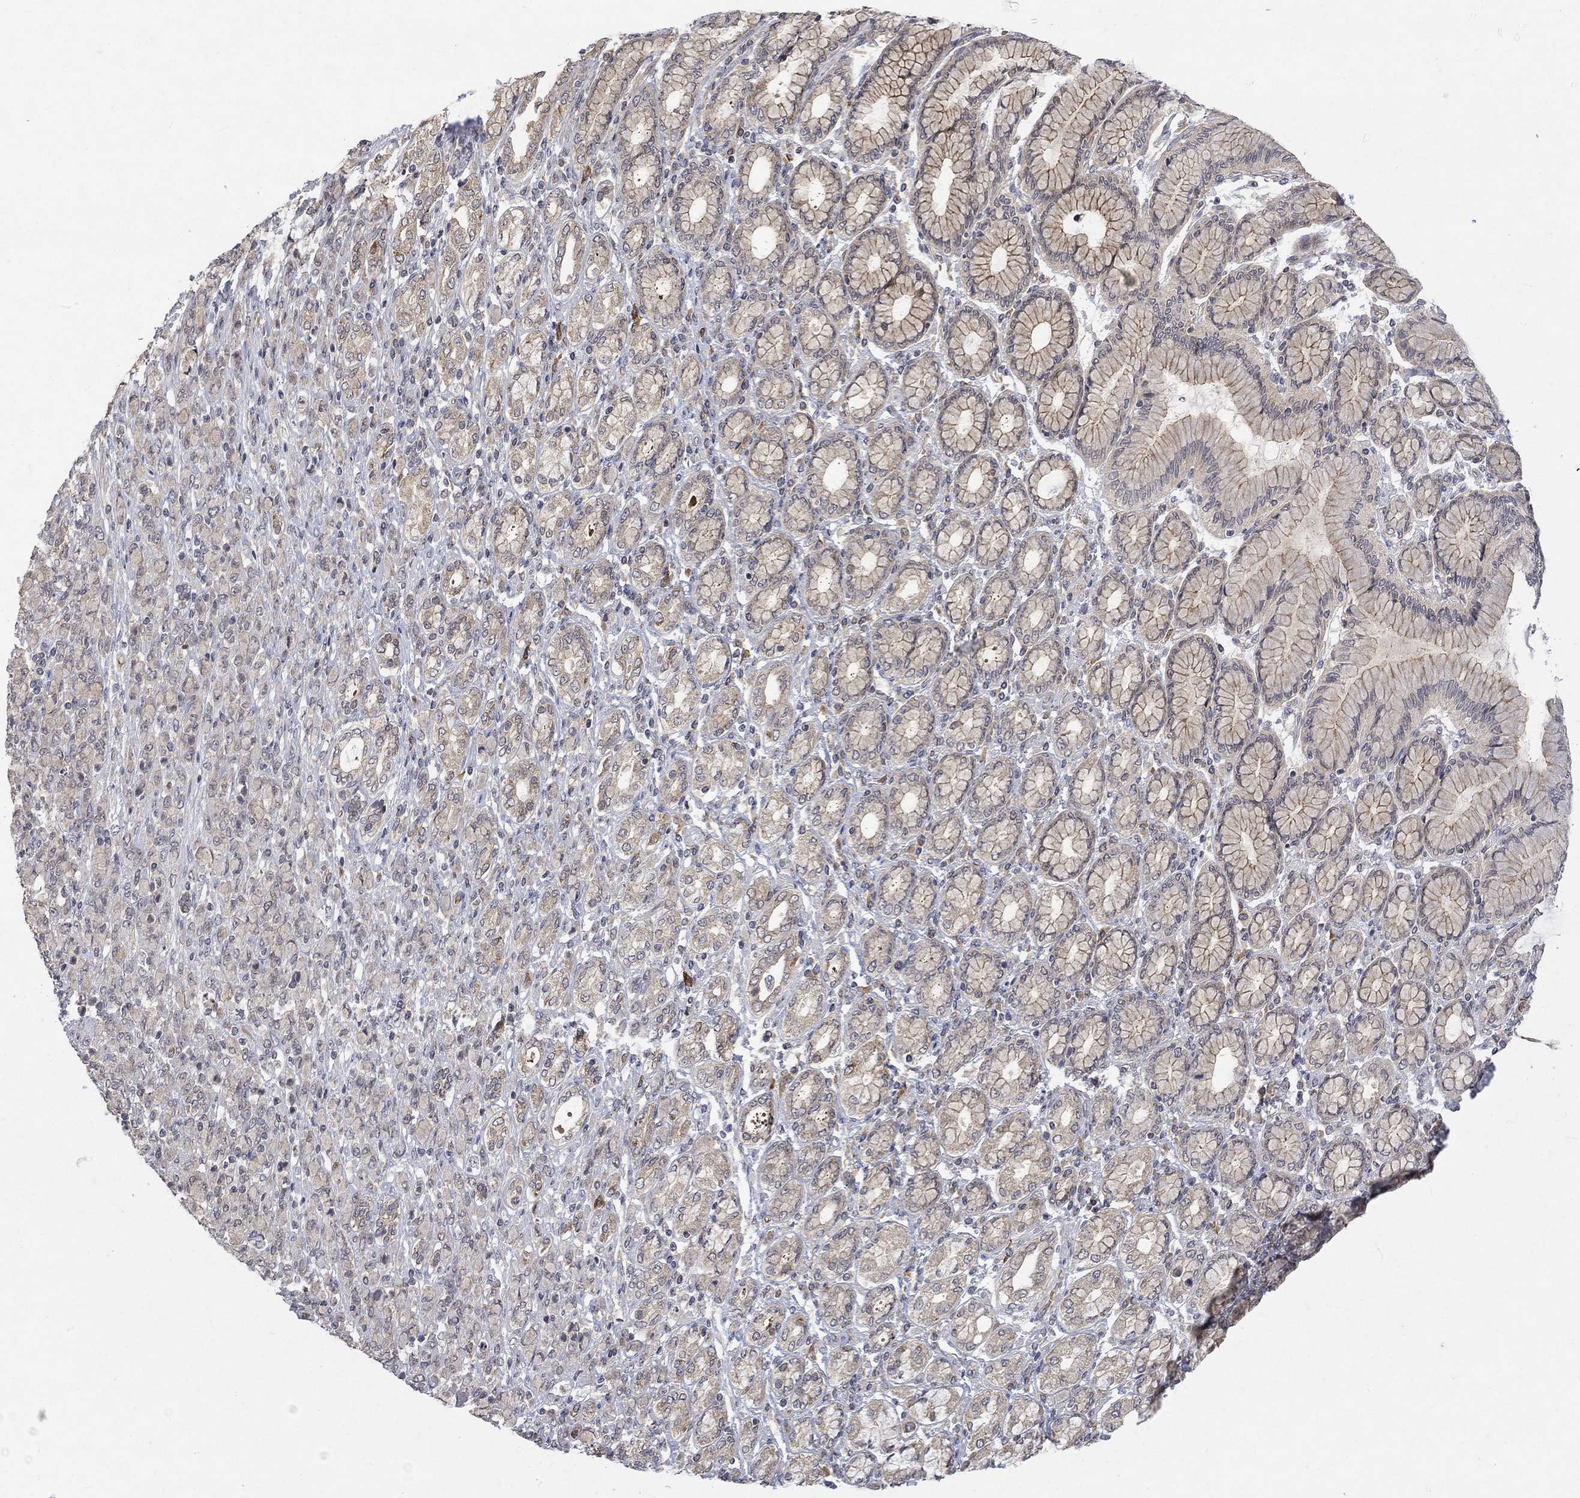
{"staining": {"intensity": "weak", "quantity": "25%-75%", "location": "cytoplasmic/membranous"}, "tissue": "stomach cancer", "cell_type": "Tumor cells", "image_type": "cancer", "snomed": [{"axis": "morphology", "description": "Normal tissue, NOS"}, {"axis": "morphology", "description": "Adenocarcinoma, NOS"}, {"axis": "topography", "description": "Stomach"}], "caption": "A brown stain shows weak cytoplasmic/membranous staining of a protein in adenocarcinoma (stomach) tumor cells. The staining was performed using DAB, with brown indicating positive protein expression. Nuclei are stained blue with hematoxylin.", "gene": "GRIN2D", "patient": {"sex": "female", "age": 79}}